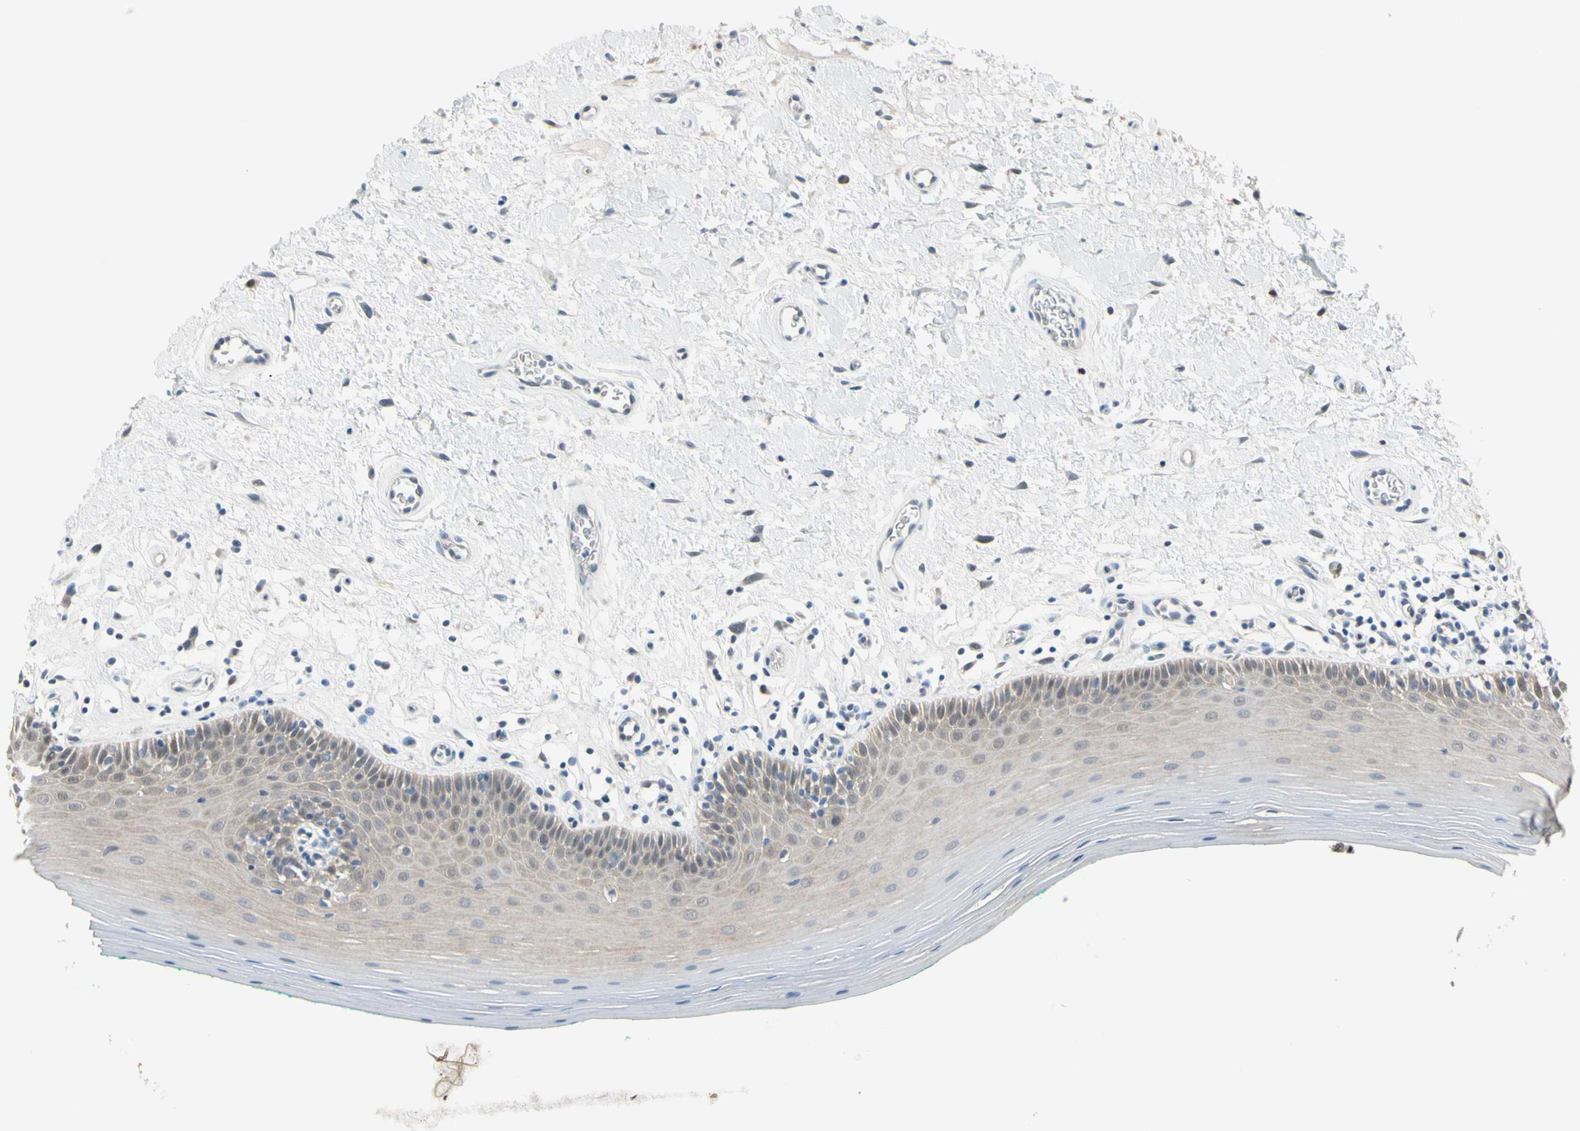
{"staining": {"intensity": "weak", "quantity": ">75%", "location": "cytoplasmic/membranous"}, "tissue": "oral mucosa", "cell_type": "Squamous epithelial cells", "image_type": "normal", "snomed": [{"axis": "morphology", "description": "Normal tissue, NOS"}, {"axis": "topography", "description": "Skeletal muscle"}, {"axis": "topography", "description": "Oral tissue"}], "caption": "A high-resolution histopathology image shows immunohistochemistry (IHC) staining of unremarkable oral mucosa, which reveals weak cytoplasmic/membranous positivity in about >75% of squamous epithelial cells.", "gene": "HSPA4", "patient": {"sex": "male", "age": 58}}